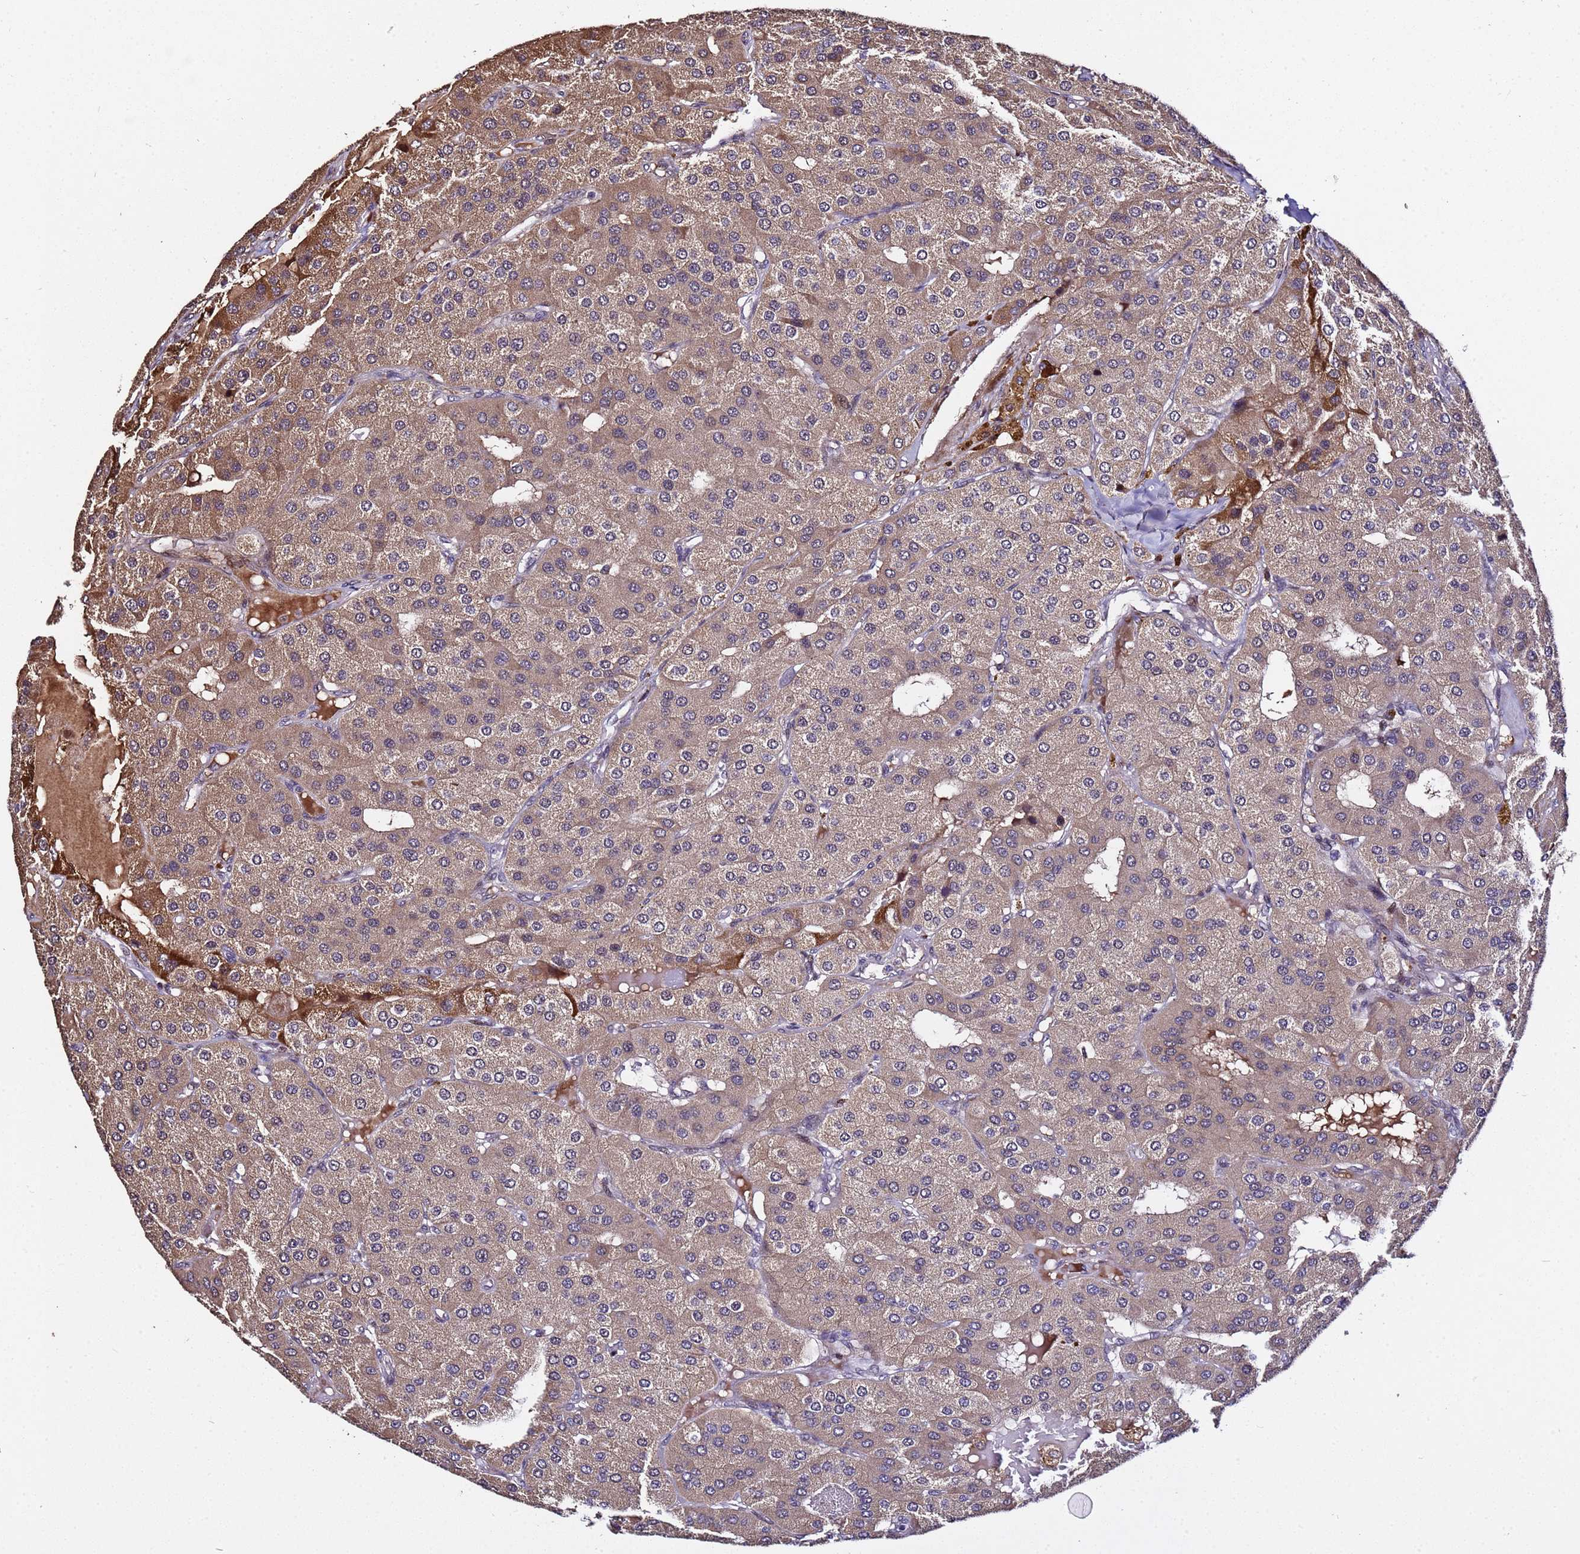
{"staining": {"intensity": "moderate", "quantity": ">75%", "location": "cytoplasmic/membranous"}, "tissue": "parathyroid gland", "cell_type": "Glandular cells", "image_type": "normal", "snomed": [{"axis": "morphology", "description": "Normal tissue, NOS"}, {"axis": "morphology", "description": "Adenoma, NOS"}, {"axis": "topography", "description": "Parathyroid gland"}], "caption": "Glandular cells demonstrate moderate cytoplasmic/membranous positivity in about >75% of cells in normal parathyroid gland.", "gene": "WNK4", "patient": {"sex": "female", "age": 86}}